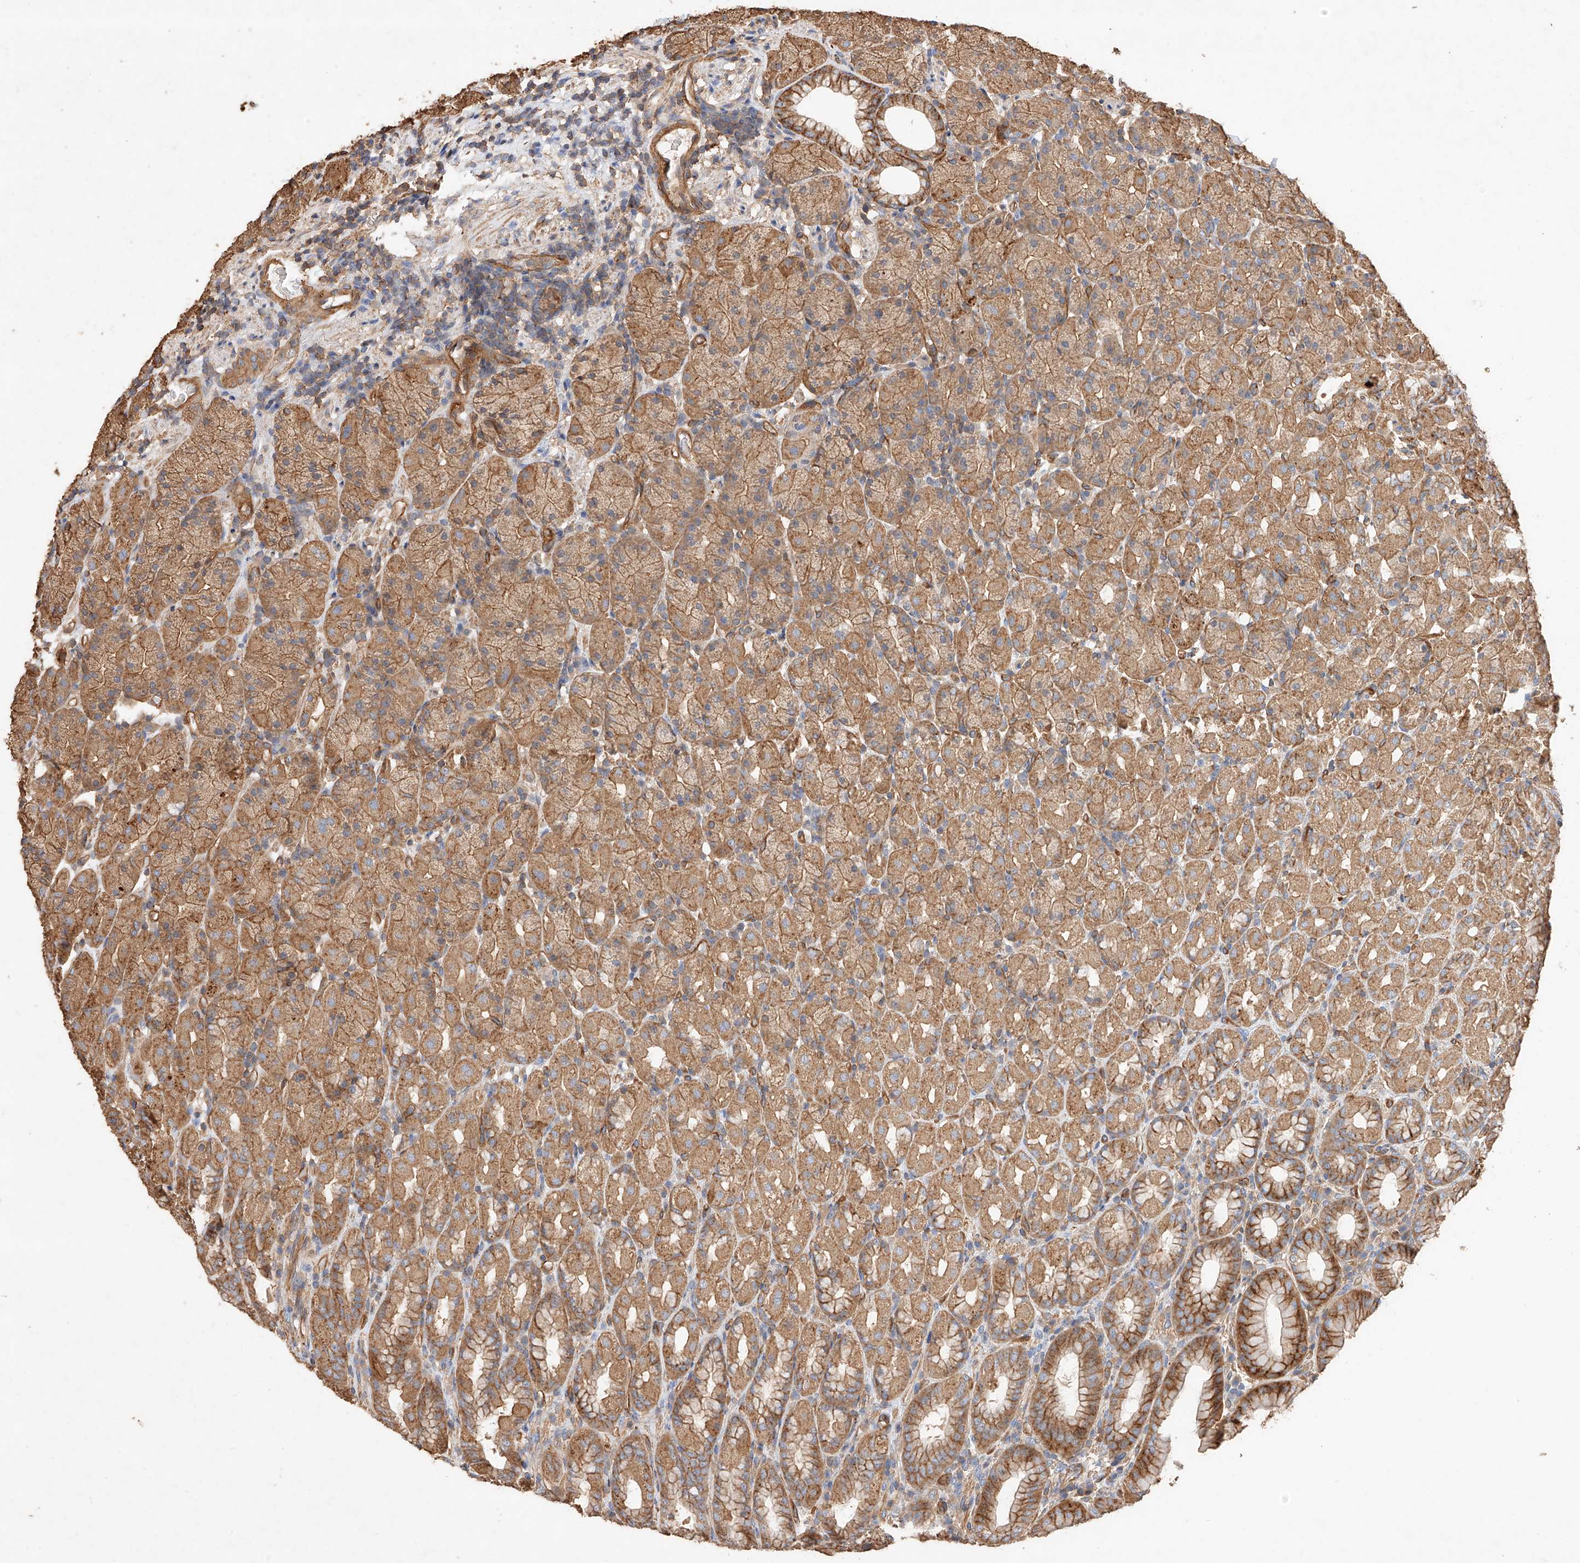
{"staining": {"intensity": "moderate", "quantity": ">75%", "location": "cytoplasmic/membranous"}, "tissue": "stomach", "cell_type": "Glandular cells", "image_type": "normal", "snomed": [{"axis": "morphology", "description": "Normal tissue, NOS"}, {"axis": "topography", "description": "Stomach, upper"}], "caption": "Glandular cells exhibit medium levels of moderate cytoplasmic/membranous expression in about >75% of cells in benign human stomach.", "gene": "GHDC", "patient": {"sex": "male", "age": 68}}